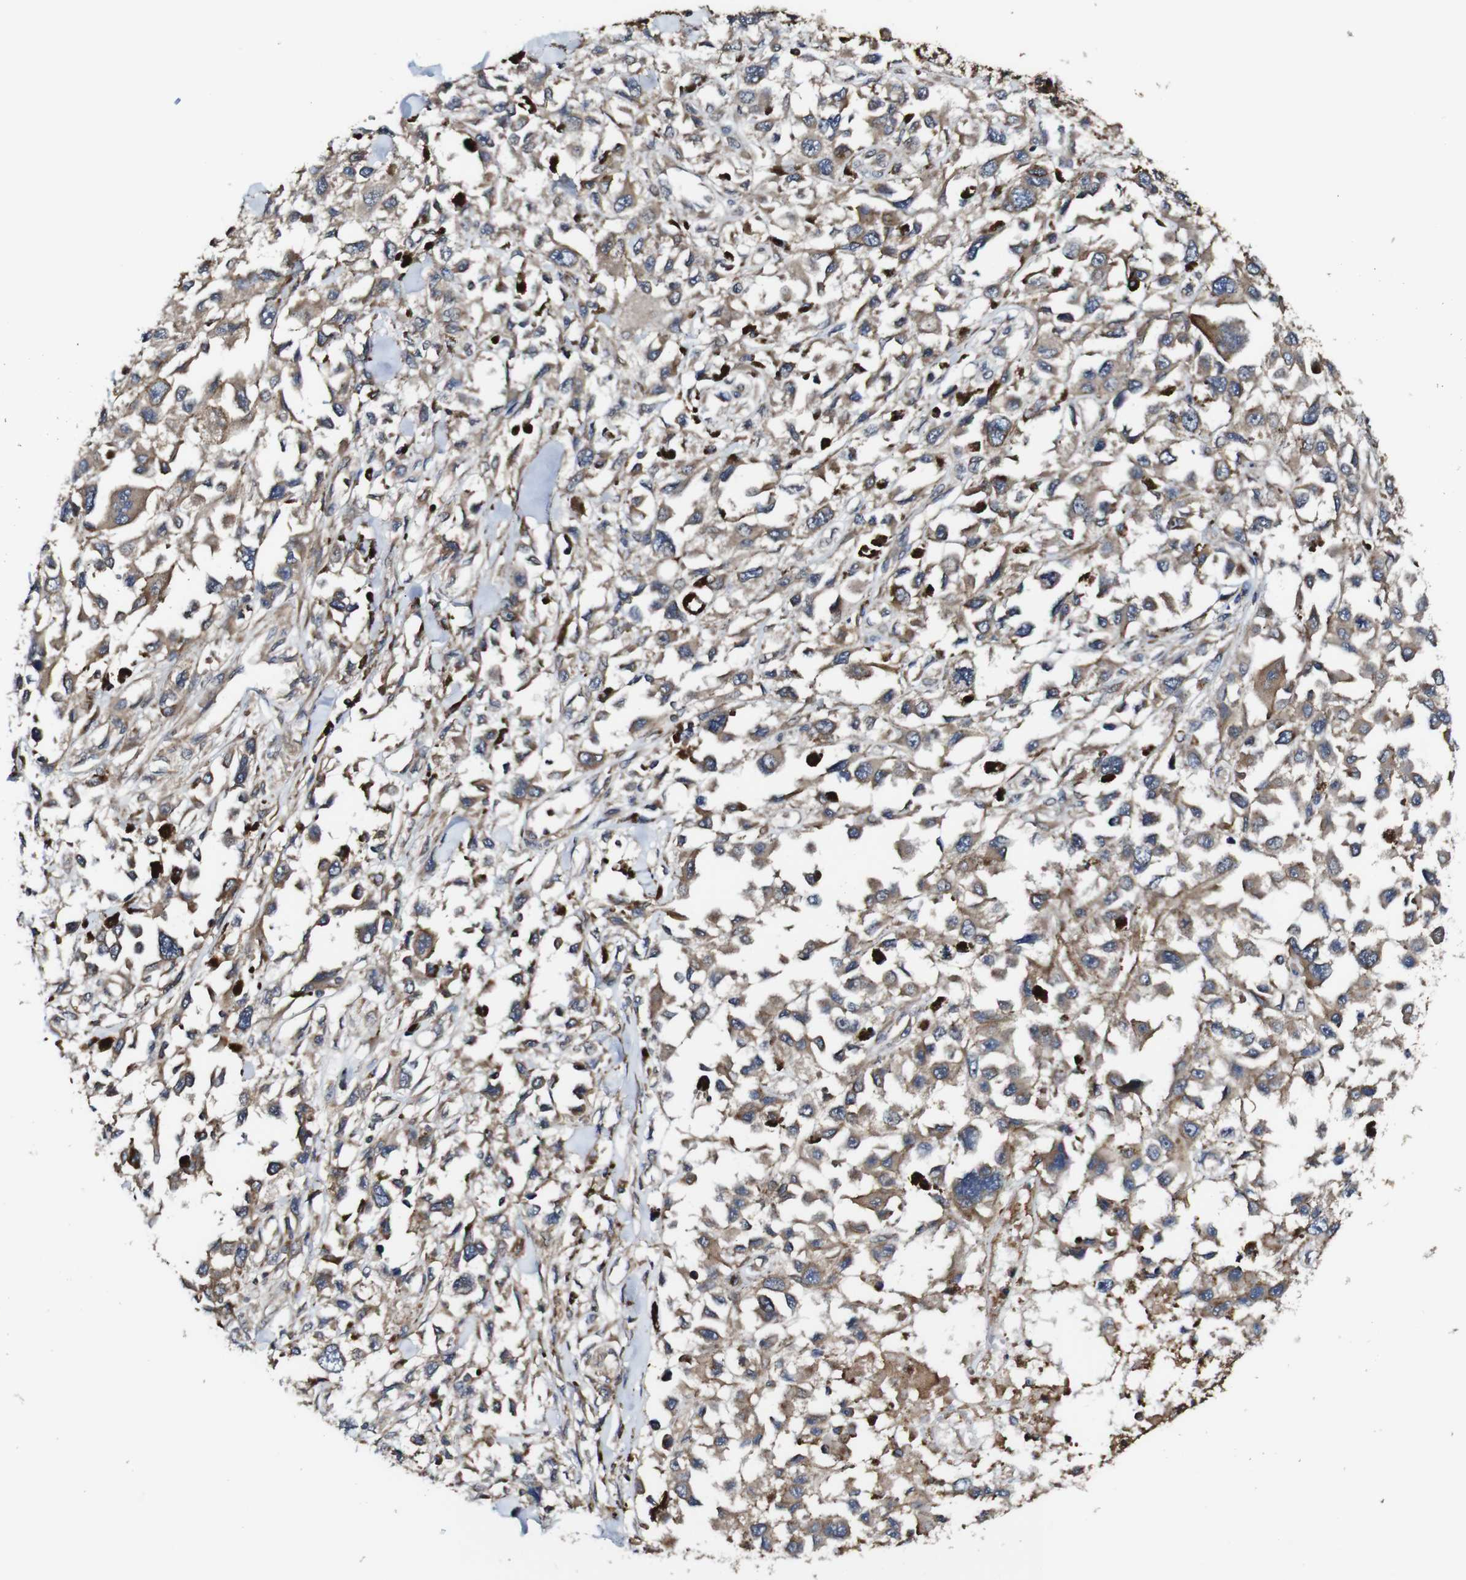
{"staining": {"intensity": "weak", "quantity": ">75%", "location": "cytoplasmic/membranous"}, "tissue": "melanoma", "cell_type": "Tumor cells", "image_type": "cancer", "snomed": [{"axis": "morphology", "description": "Malignant melanoma, Metastatic site"}, {"axis": "topography", "description": "Lymph node"}], "caption": "Protein expression analysis of human malignant melanoma (metastatic site) reveals weak cytoplasmic/membranous positivity in about >75% of tumor cells. (DAB = brown stain, brightfield microscopy at high magnification).", "gene": "TNIK", "patient": {"sex": "male", "age": 59}}